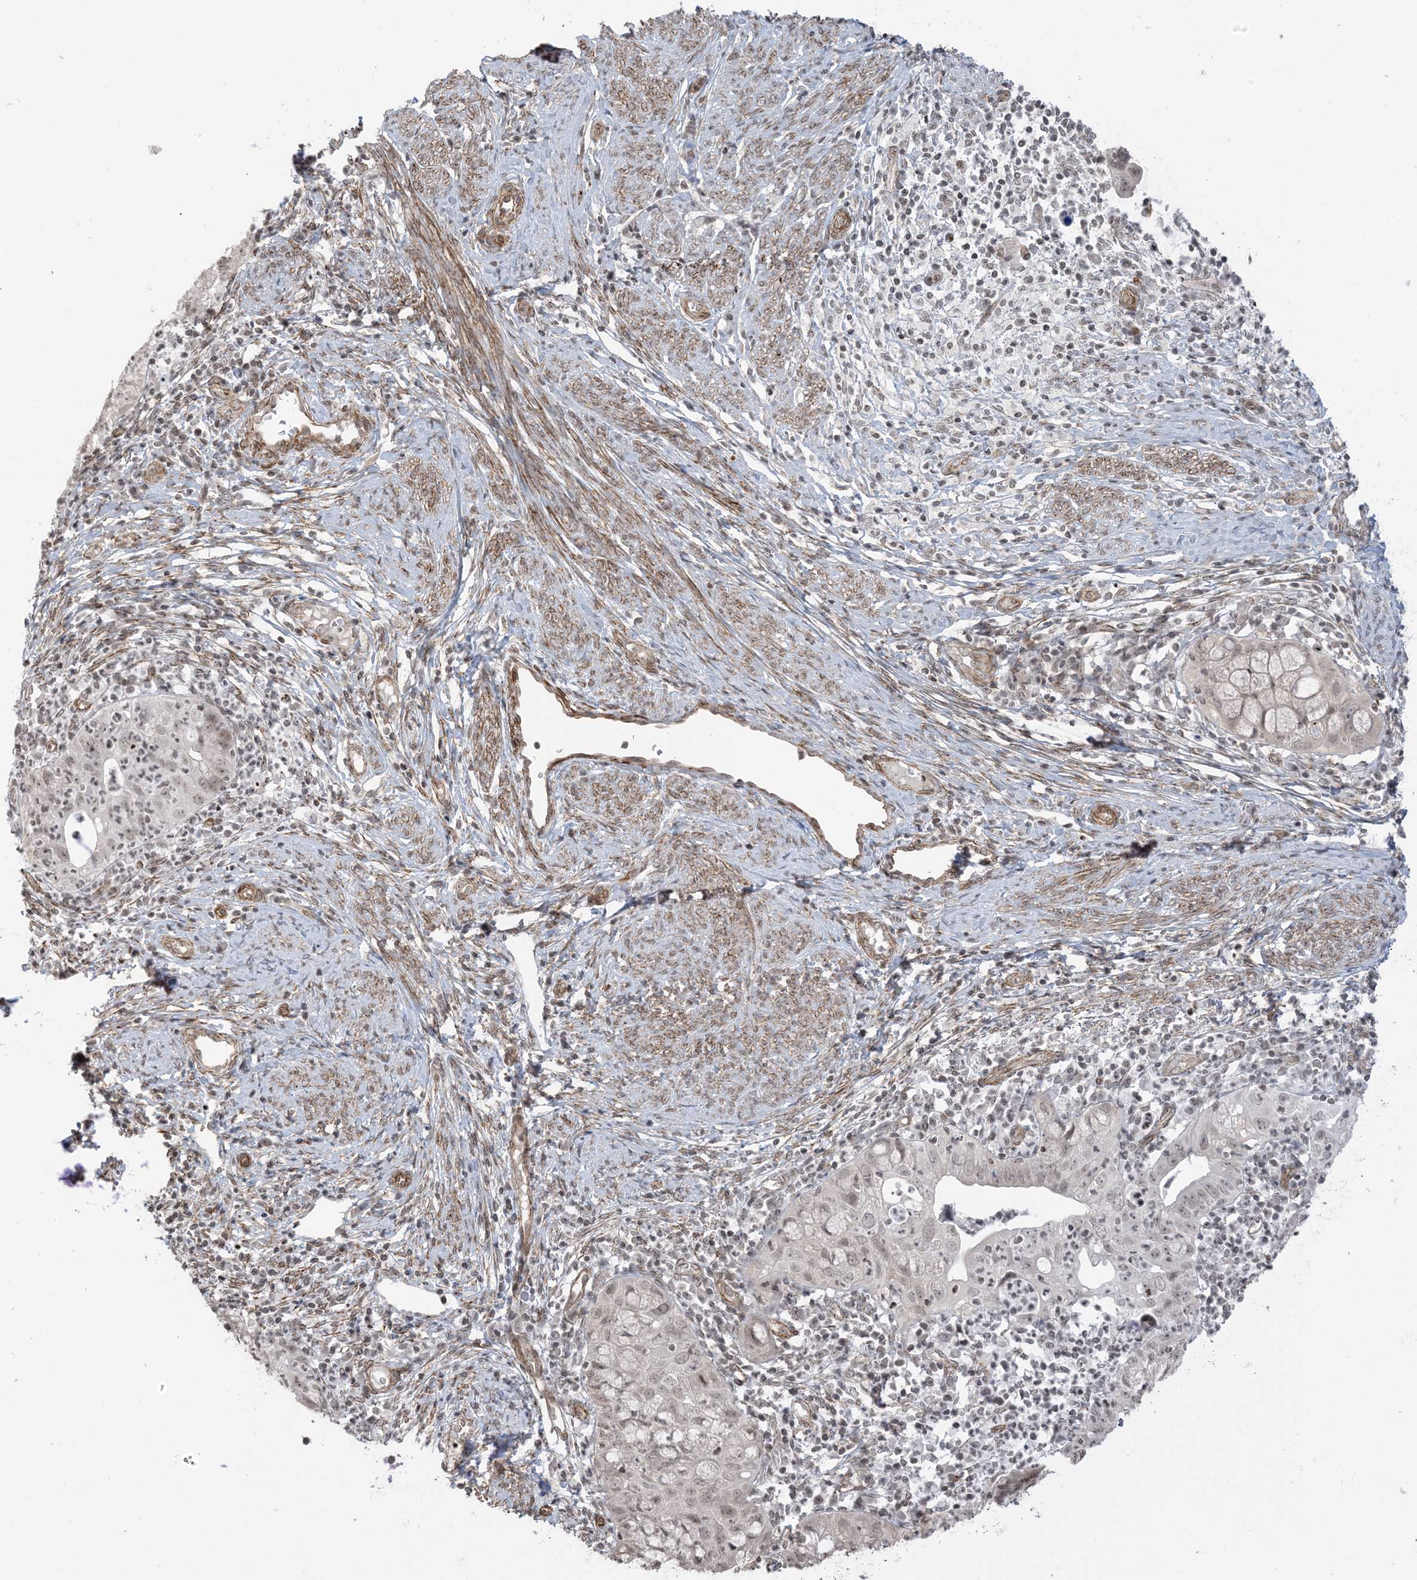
{"staining": {"intensity": "weak", "quantity": ">75%", "location": "nuclear"}, "tissue": "cervical cancer", "cell_type": "Tumor cells", "image_type": "cancer", "snomed": [{"axis": "morphology", "description": "Adenocarcinoma, NOS"}, {"axis": "topography", "description": "Cervix"}], "caption": "A brown stain shows weak nuclear positivity of a protein in cervical cancer (adenocarcinoma) tumor cells.", "gene": "METAP1D", "patient": {"sex": "female", "age": 36}}